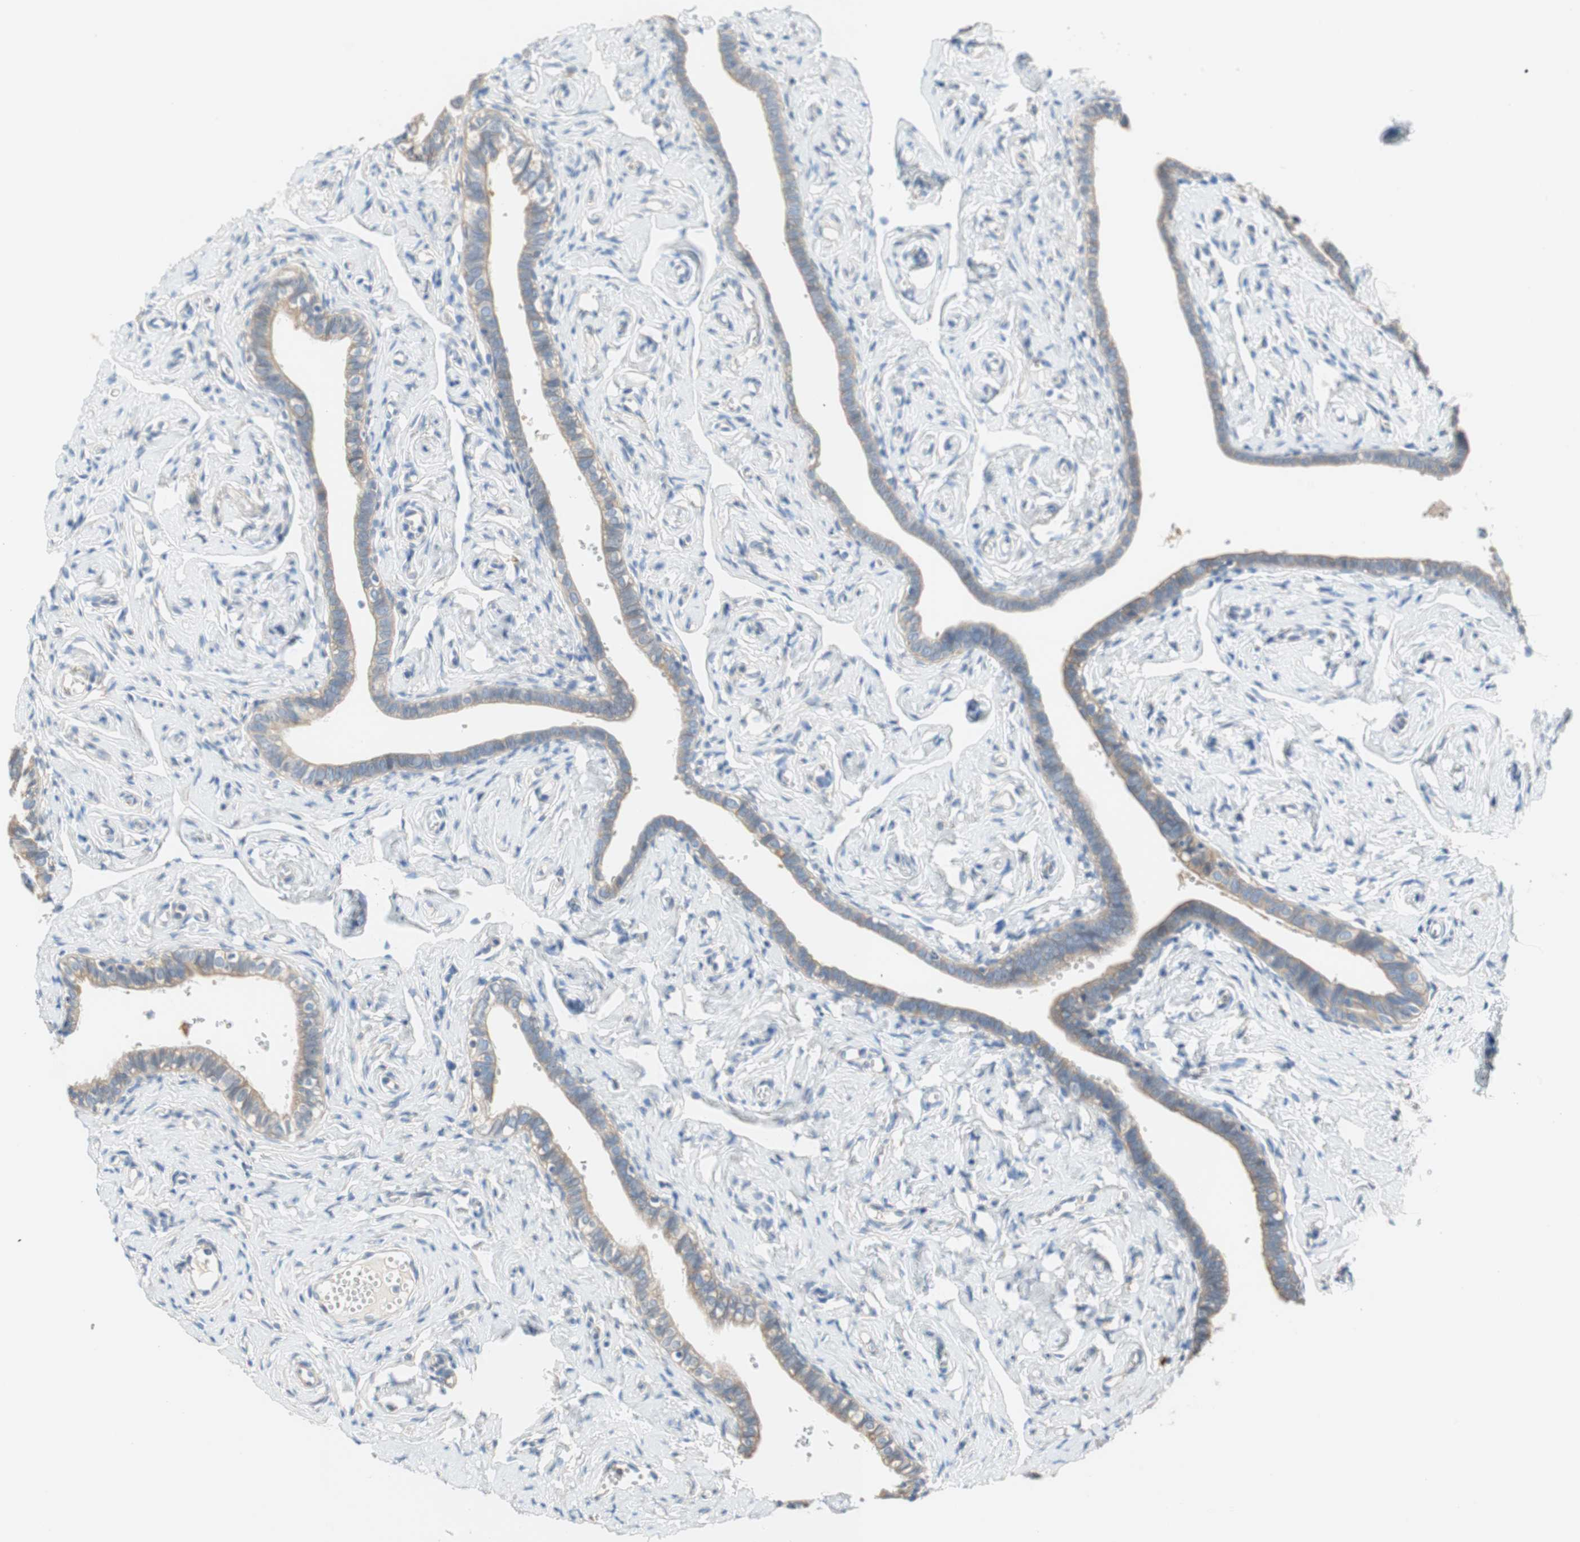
{"staining": {"intensity": "weak", "quantity": "25%-75%", "location": "cytoplasmic/membranous"}, "tissue": "fallopian tube", "cell_type": "Glandular cells", "image_type": "normal", "snomed": [{"axis": "morphology", "description": "Normal tissue, NOS"}, {"axis": "topography", "description": "Fallopian tube"}], "caption": "Fallopian tube stained with IHC exhibits weak cytoplasmic/membranous positivity in about 25%-75% of glandular cells. The protein is shown in brown color, while the nuclei are stained blue.", "gene": "GLUL", "patient": {"sex": "female", "age": 71}}